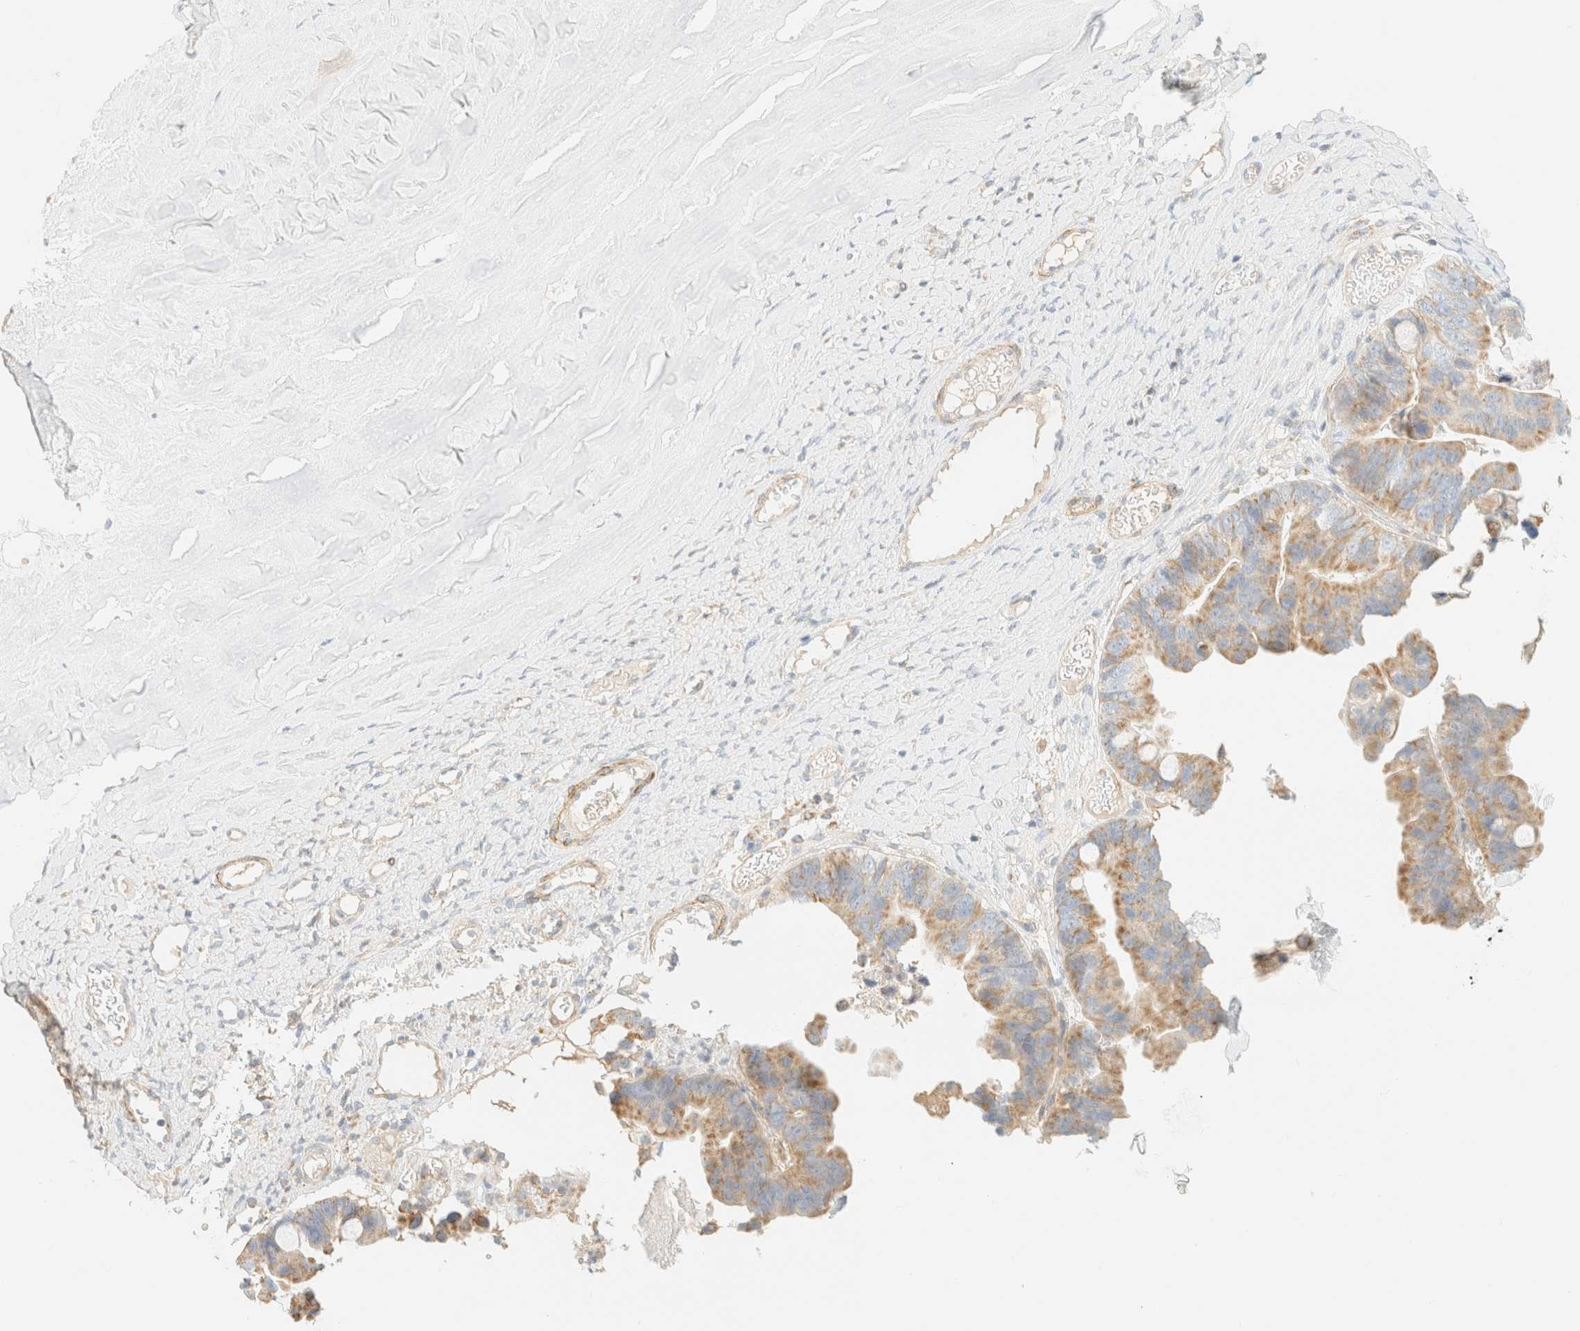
{"staining": {"intensity": "moderate", "quantity": ">75%", "location": "cytoplasmic/membranous"}, "tissue": "ovarian cancer", "cell_type": "Tumor cells", "image_type": "cancer", "snomed": [{"axis": "morphology", "description": "Cystadenocarcinoma, mucinous, NOS"}, {"axis": "topography", "description": "Ovary"}], "caption": "IHC of human ovarian cancer (mucinous cystadenocarcinoma) exhibits medium levels of moderate cytoplasmic/membranous staining in approximately >75% of tumor cells.", "gene": "MRM3", "patient": {"sex": "female", "age": 61}}